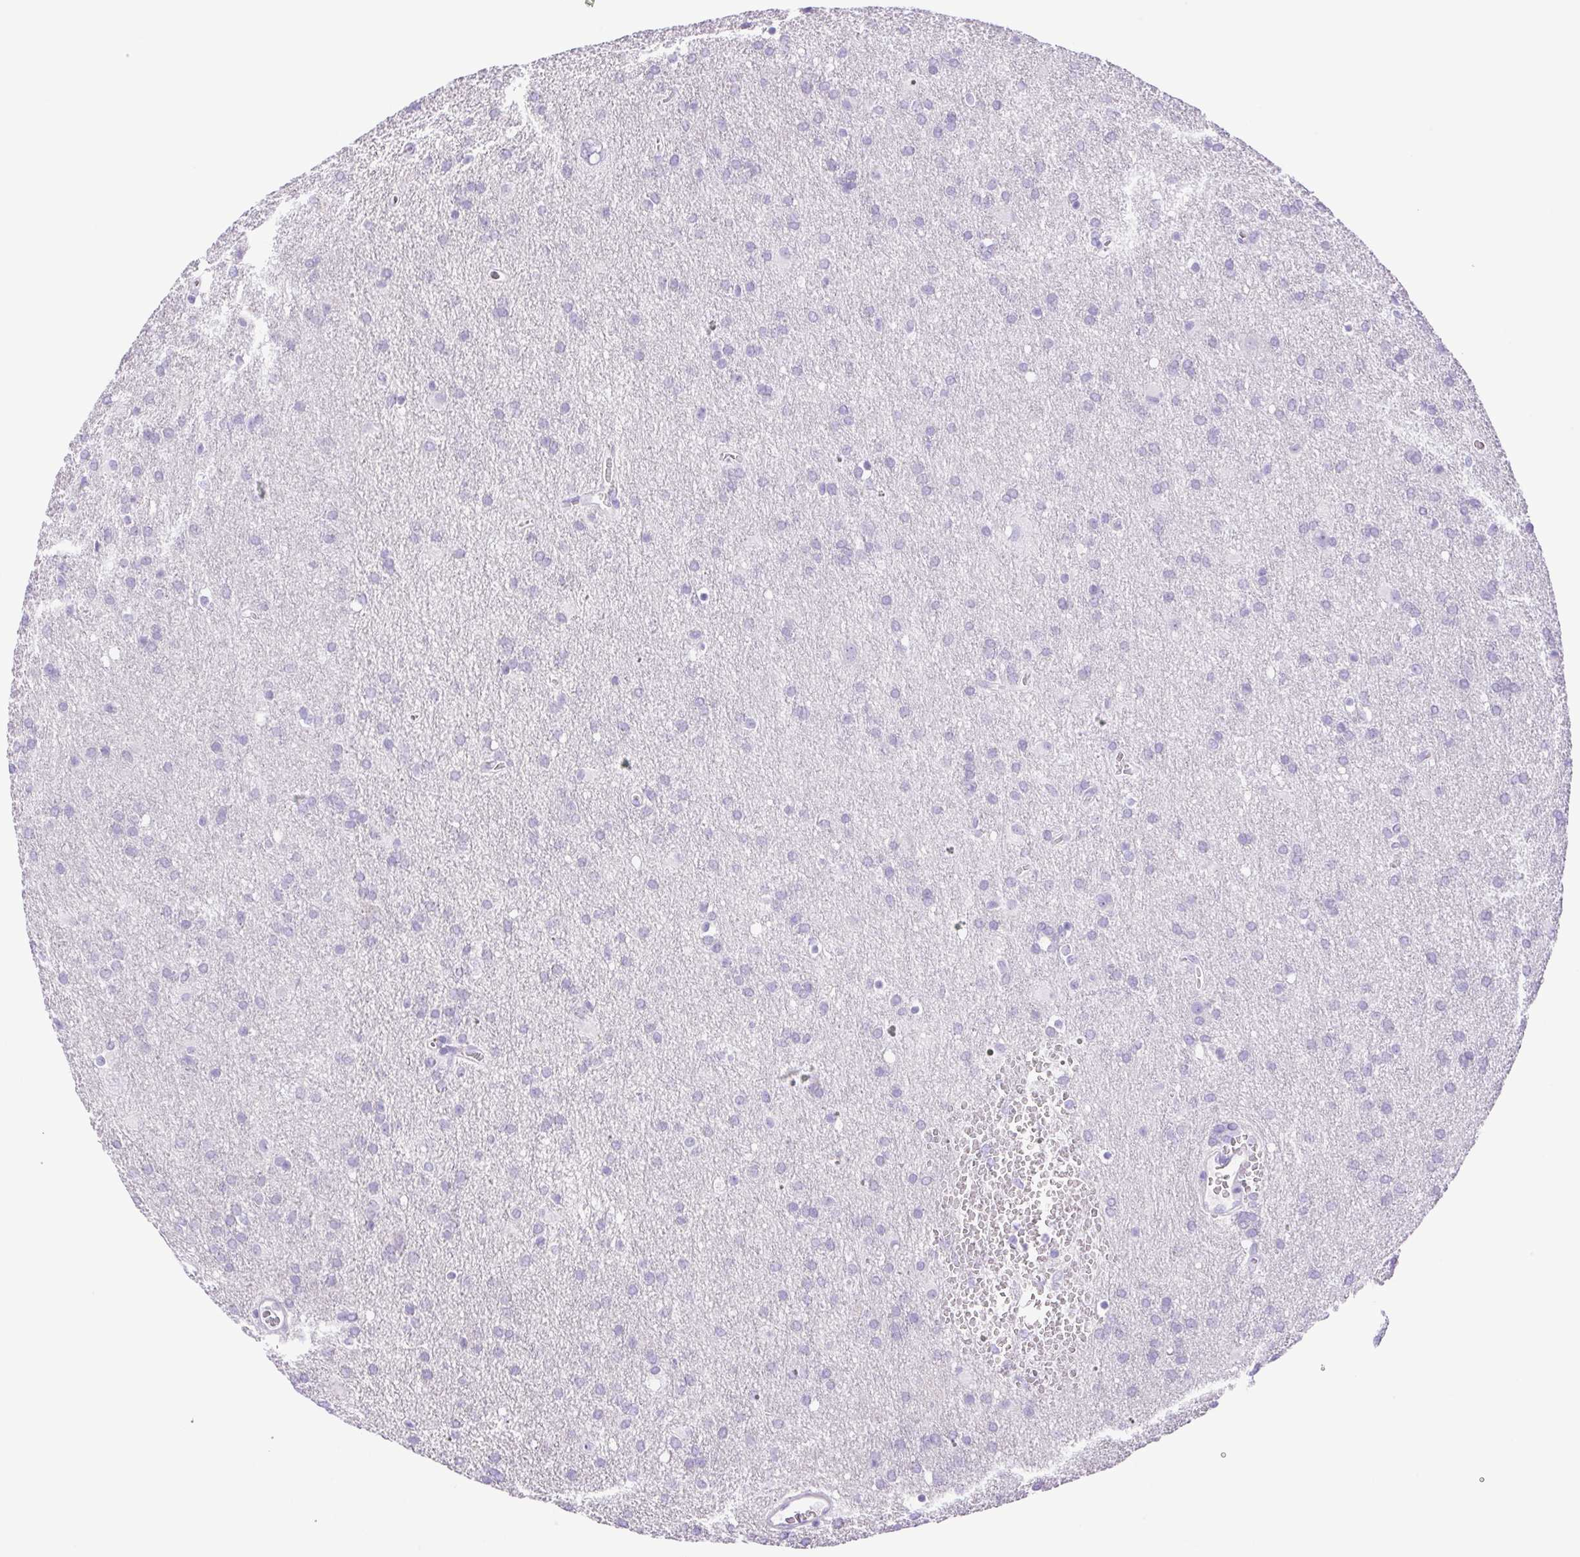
{"staining": {"intensity": "negative", "quantity": "none", "location": "none"}, "tissue": "glioma", "cell_type": "Tumor cells", "image_type": "cancer", "snomed": [{"axis": "morphology", "description": "Glioma, malignant, Low grade"}, {"axis": "topography", "description": "Brain"}], "caption": "Tumor cells show no significant staining in glioma. (Immunohistochemistry, brightfield microscopy, high magnification).", "gene": "CDSN", "patient": {"sex": "male", "age": 66}}